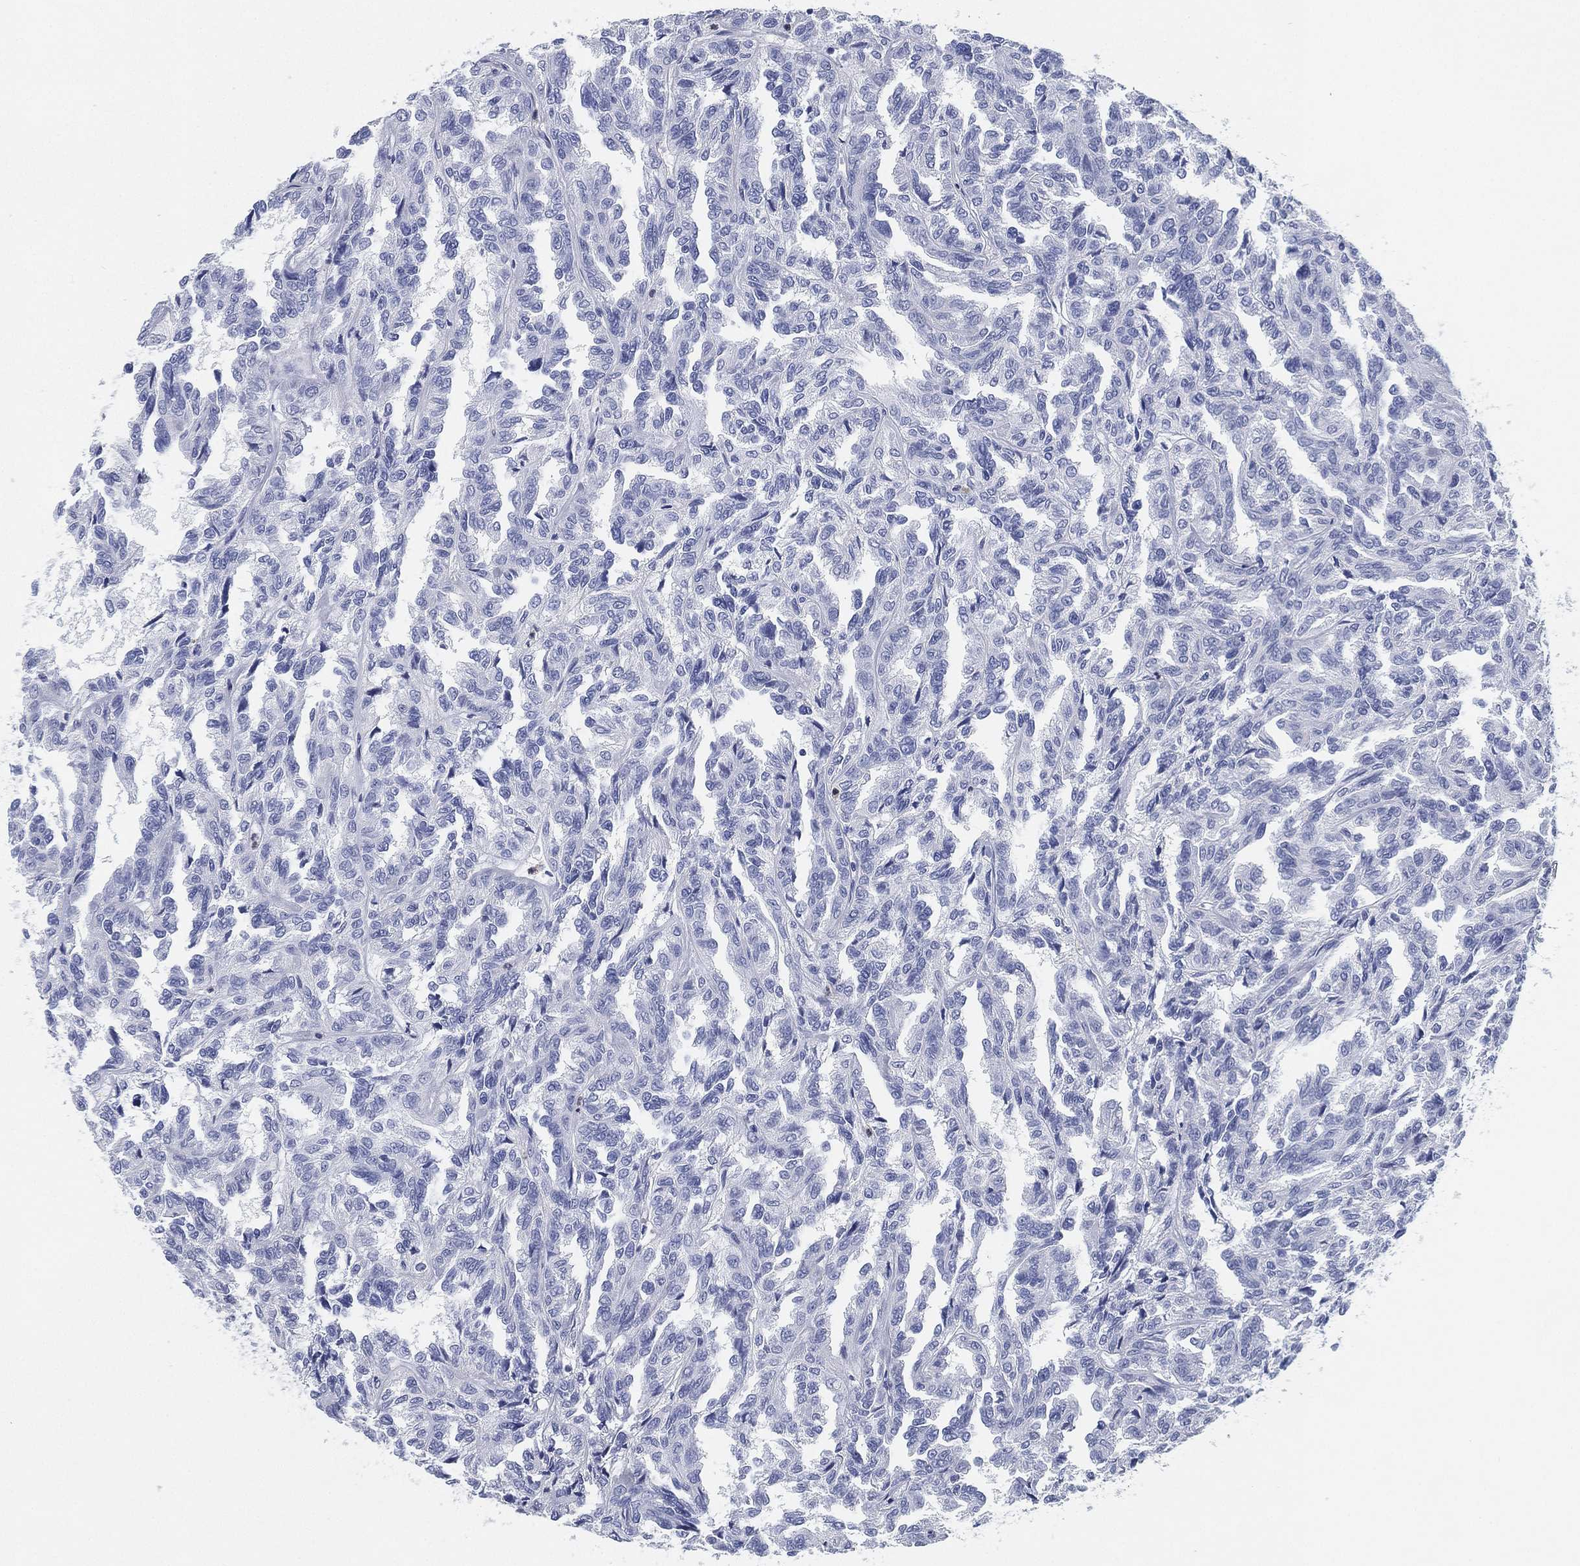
{"staining": {"intensity": "negative", "quantity": "none", "location": "none"}, "tissue": "renal cancer", "cell_type": "Tumor cells", "image_type": "cancer", "snomed": [{"axis": "morphology", "description": "Adenocarcinoma, NOS"}, {"axis": "topography", "description": "Kidney"}], "caption": "The photomicrograph exhibits no staining of tumor cells in adenocarcinoma (renal). (DAB IHC, high magnification).", "gene": "DEFB121", "patient": {"sex": "male", "age": 79}}